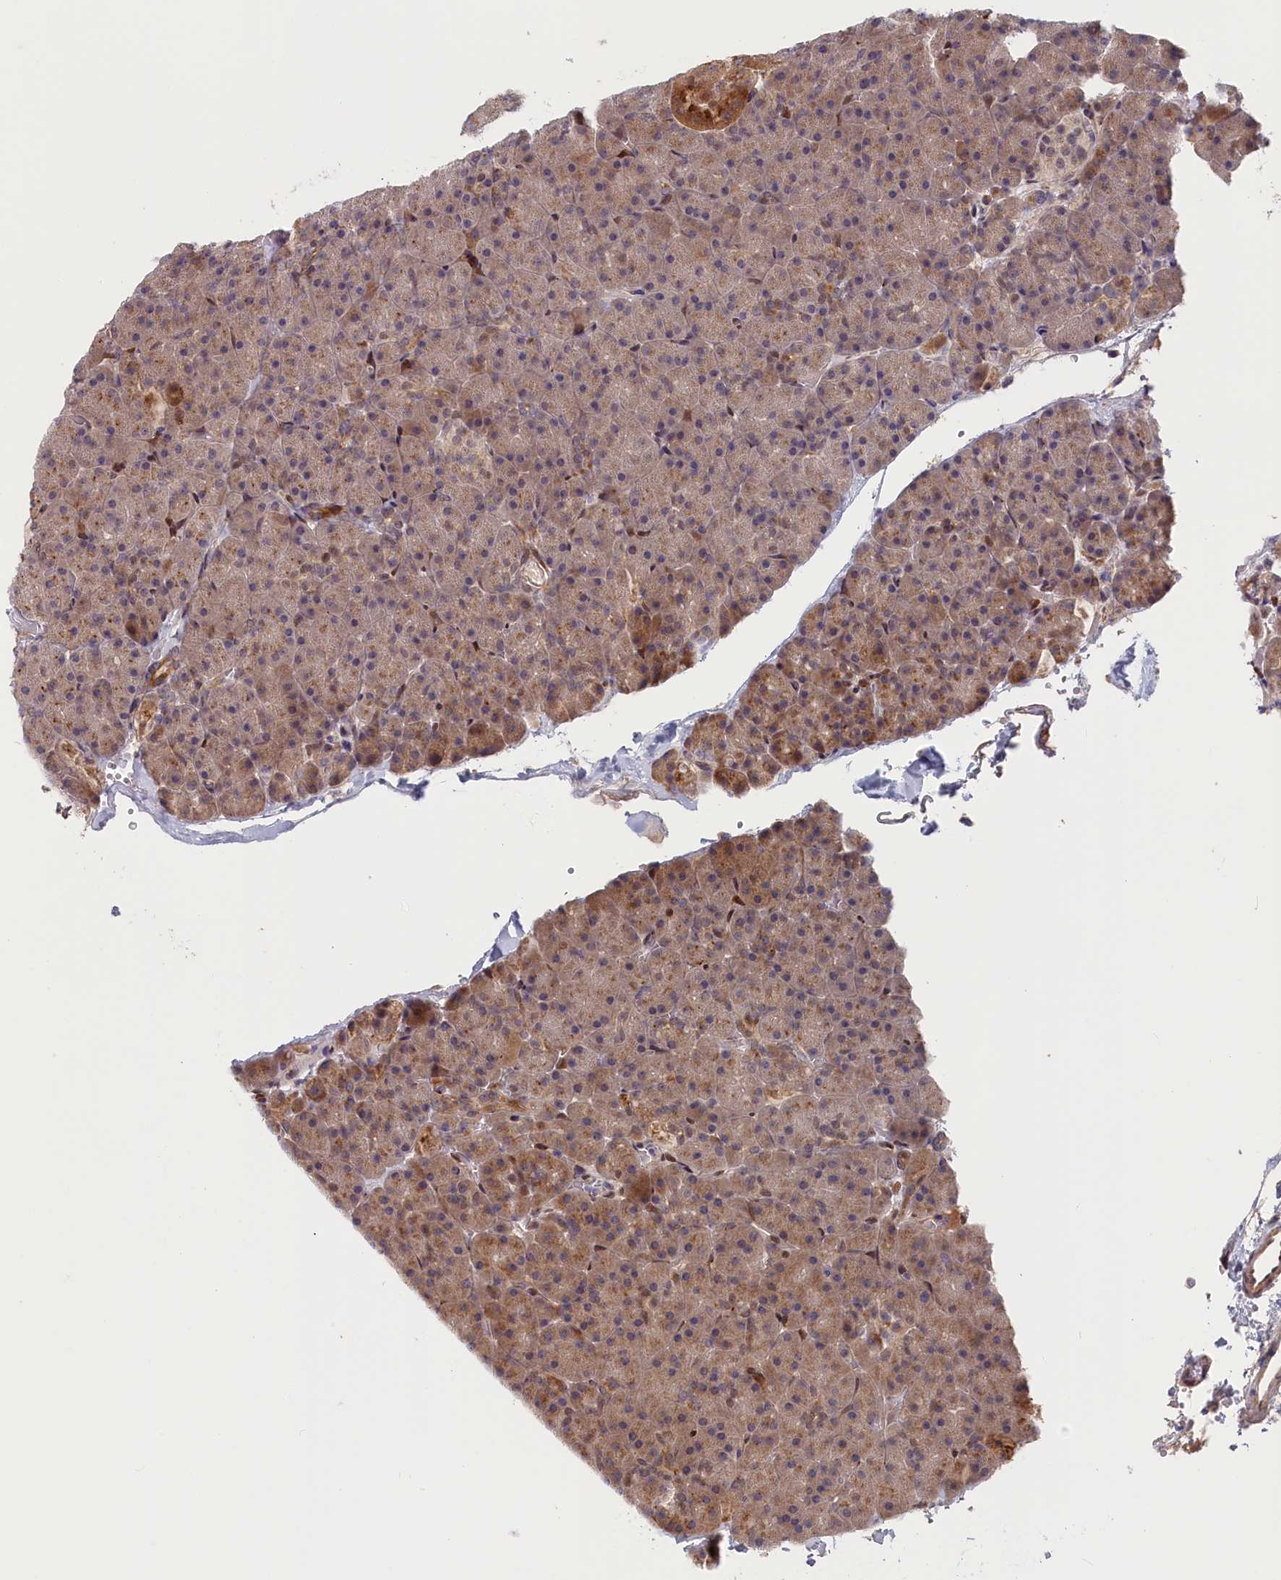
{"staining": {"intensity": "moderate", "quantity": "25%-75%", "location": "cytoplasmic/membranous"}, "tissue": "pancreas", "cell_type": "Exocrine glandular cells", "image_type": "normal", "snomed": [{"axis": "morphology", "description": "Normal tissue, NOS"}, {"axis": "topography", "description": "Pancreas"}], "caption": "Immunohistochemical staining of normal human pancreas demonstrates 25%-75% levels of moderate cytoplasmic/membranous protein expression in approximately 25%-75% of exocrine glandular cells. The protein is stained brown, and the nuclei are stained in blue (DAB (3,3'-diaminobenzidine) IHC with brightfield microscopy, high magnification).", "gene": "CHST12", "patient": {"sex": "male", "age": 36}}